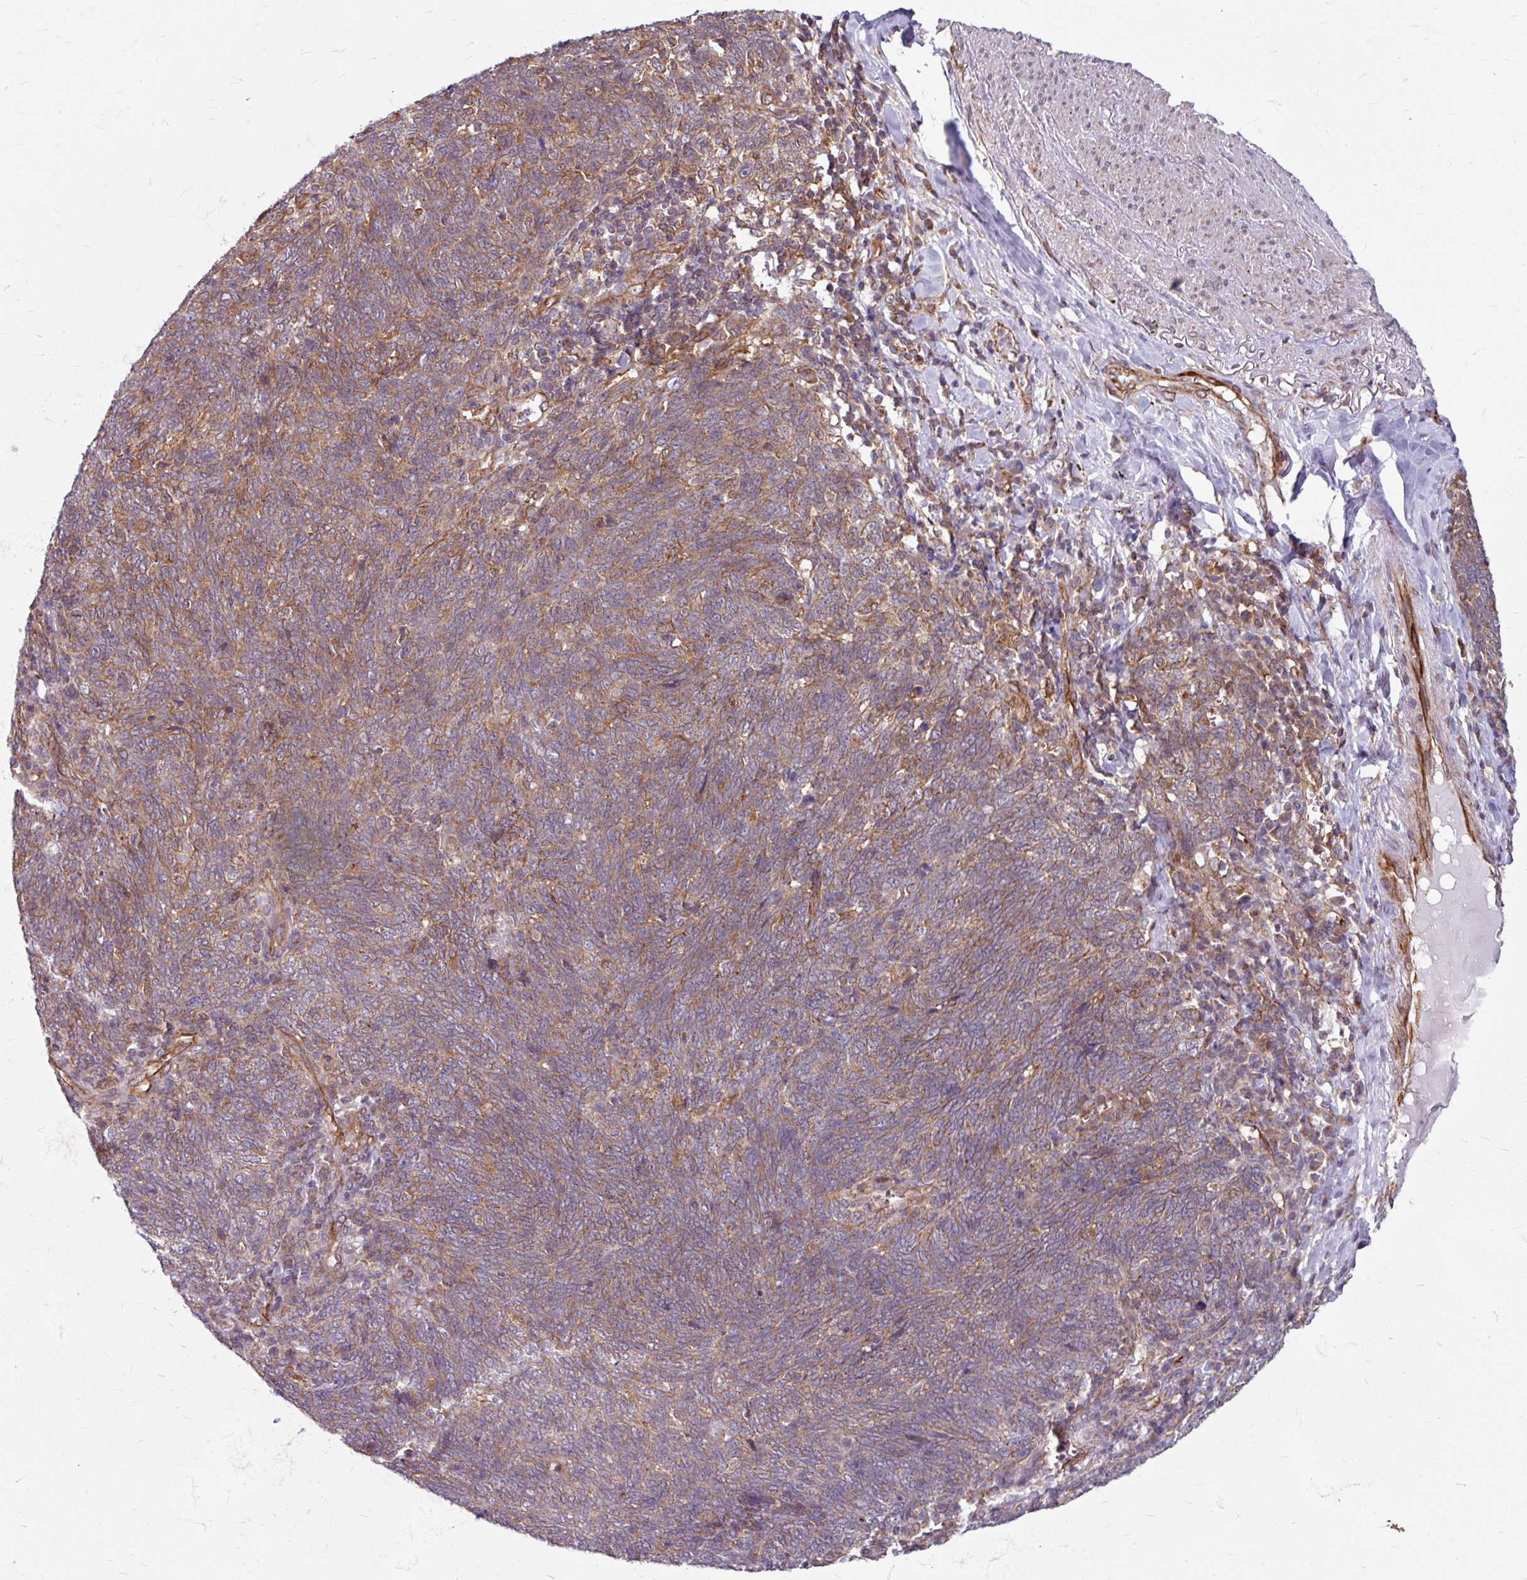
{"staining": {"intensity": "moderate", "quantity": ">75%", "location": "cytoplasmic/membranous"}, "tissue": "lung cancer", "cell_type": "Tumor cells", "image_type": "cancer", "snomed": [{"axis": "morphology", "description": "Squamous cell carcinoma, NOS"}, {"axis": "topography", "description": "Lung"}], "caption": "Lung cancer tissue demonstrates moderate cytoplasmic/membranous positivity in about >75% of tumor cells, visualized by immunohistochemistry.", "gene": "DAAM2", "patient": {"sex": "female", "age": 72}}